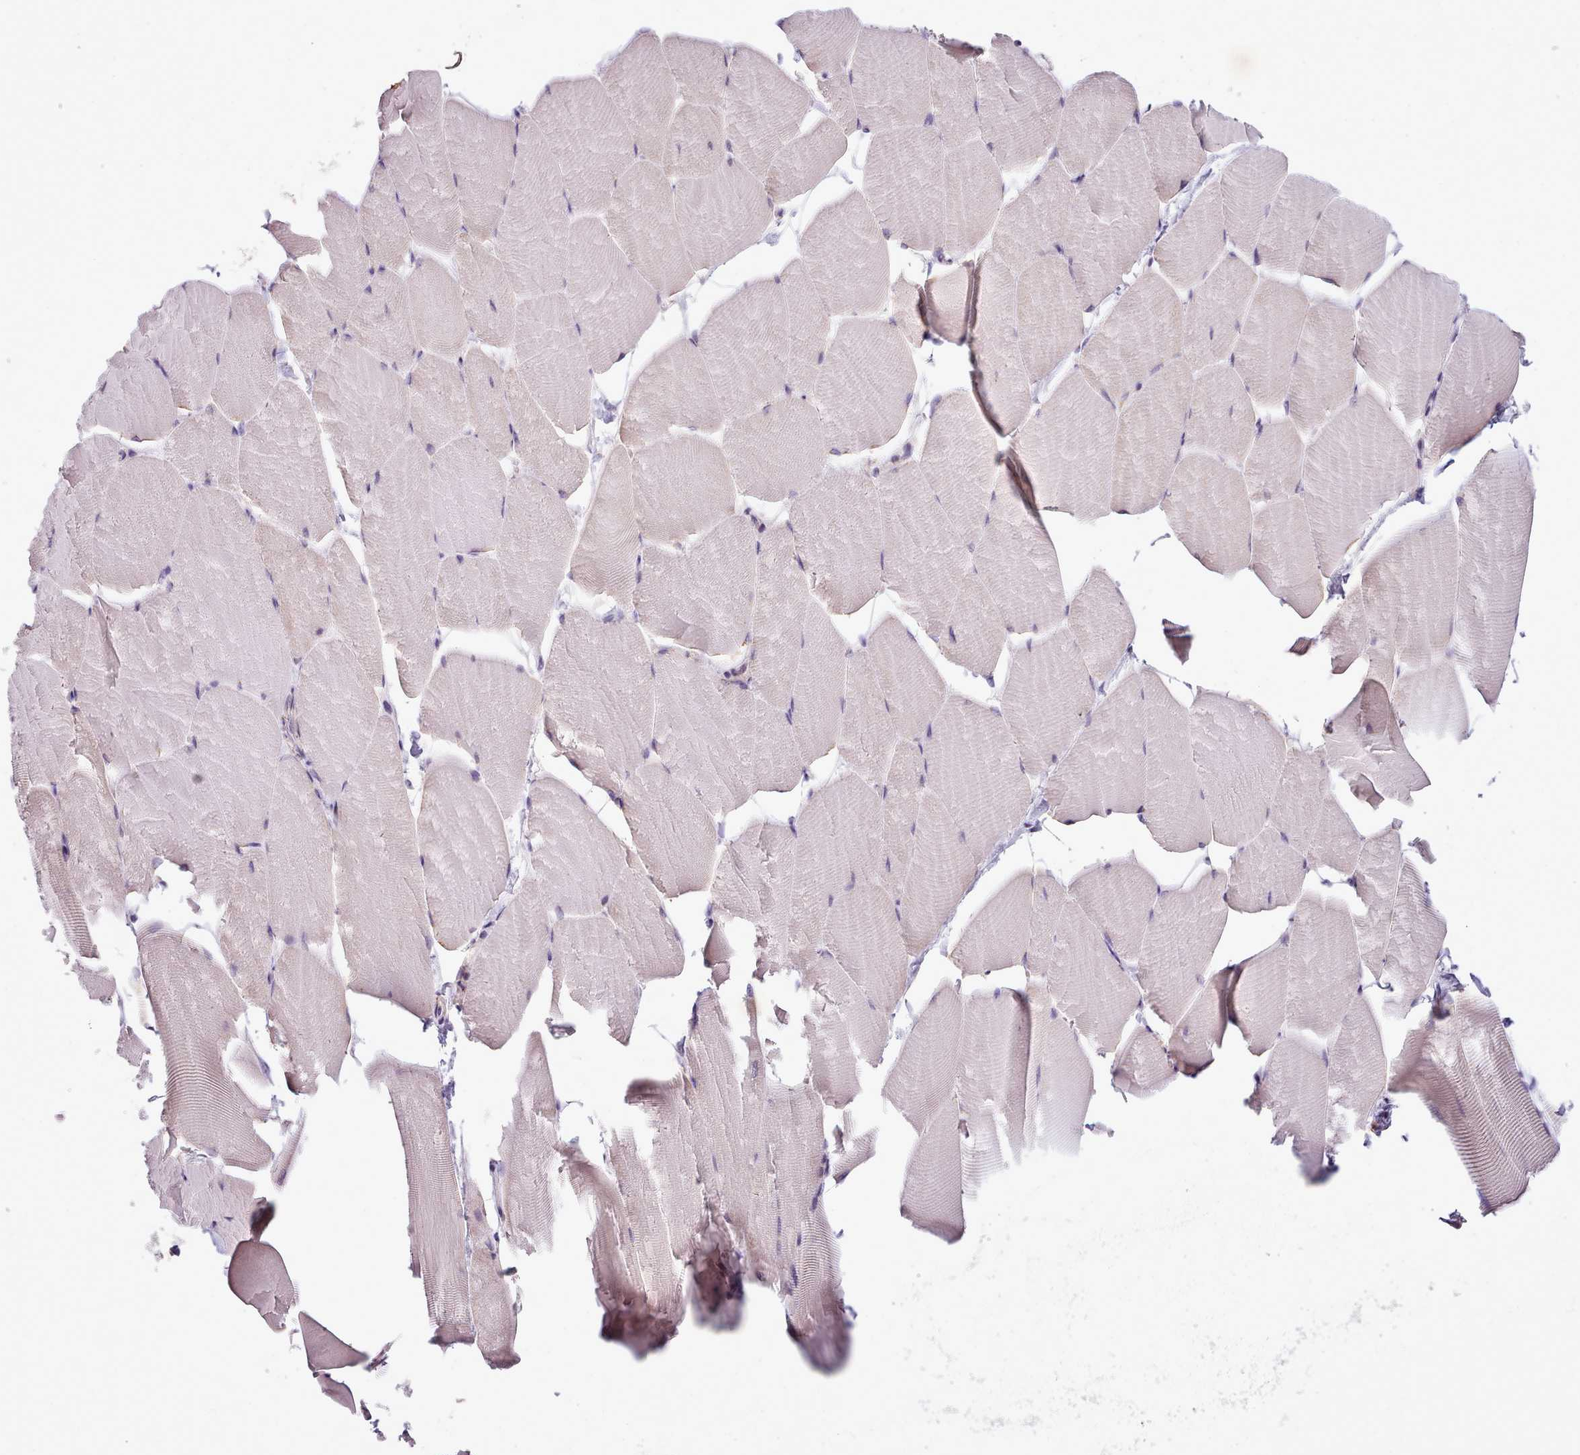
{"staining": {"intensity": "negative", "quantity": "none", "location": "none"}, "tissue": "skeletal muscle", "cell_type": "Myocytes", "image_type": "normal", "snomed": [{"axis": "morphology", "description": "Normal tissue, NOS"}, {"axis": "topography", "description": "Skeletal muscle"}], "caption": "This is a histopathology image of immunohistochemistry (IHC) staining of unremarkable skeletal muscle, which shows no staining in myocytes.", "gene": "SLC52A3", "patient": {"sex": "male", "age": 25}}